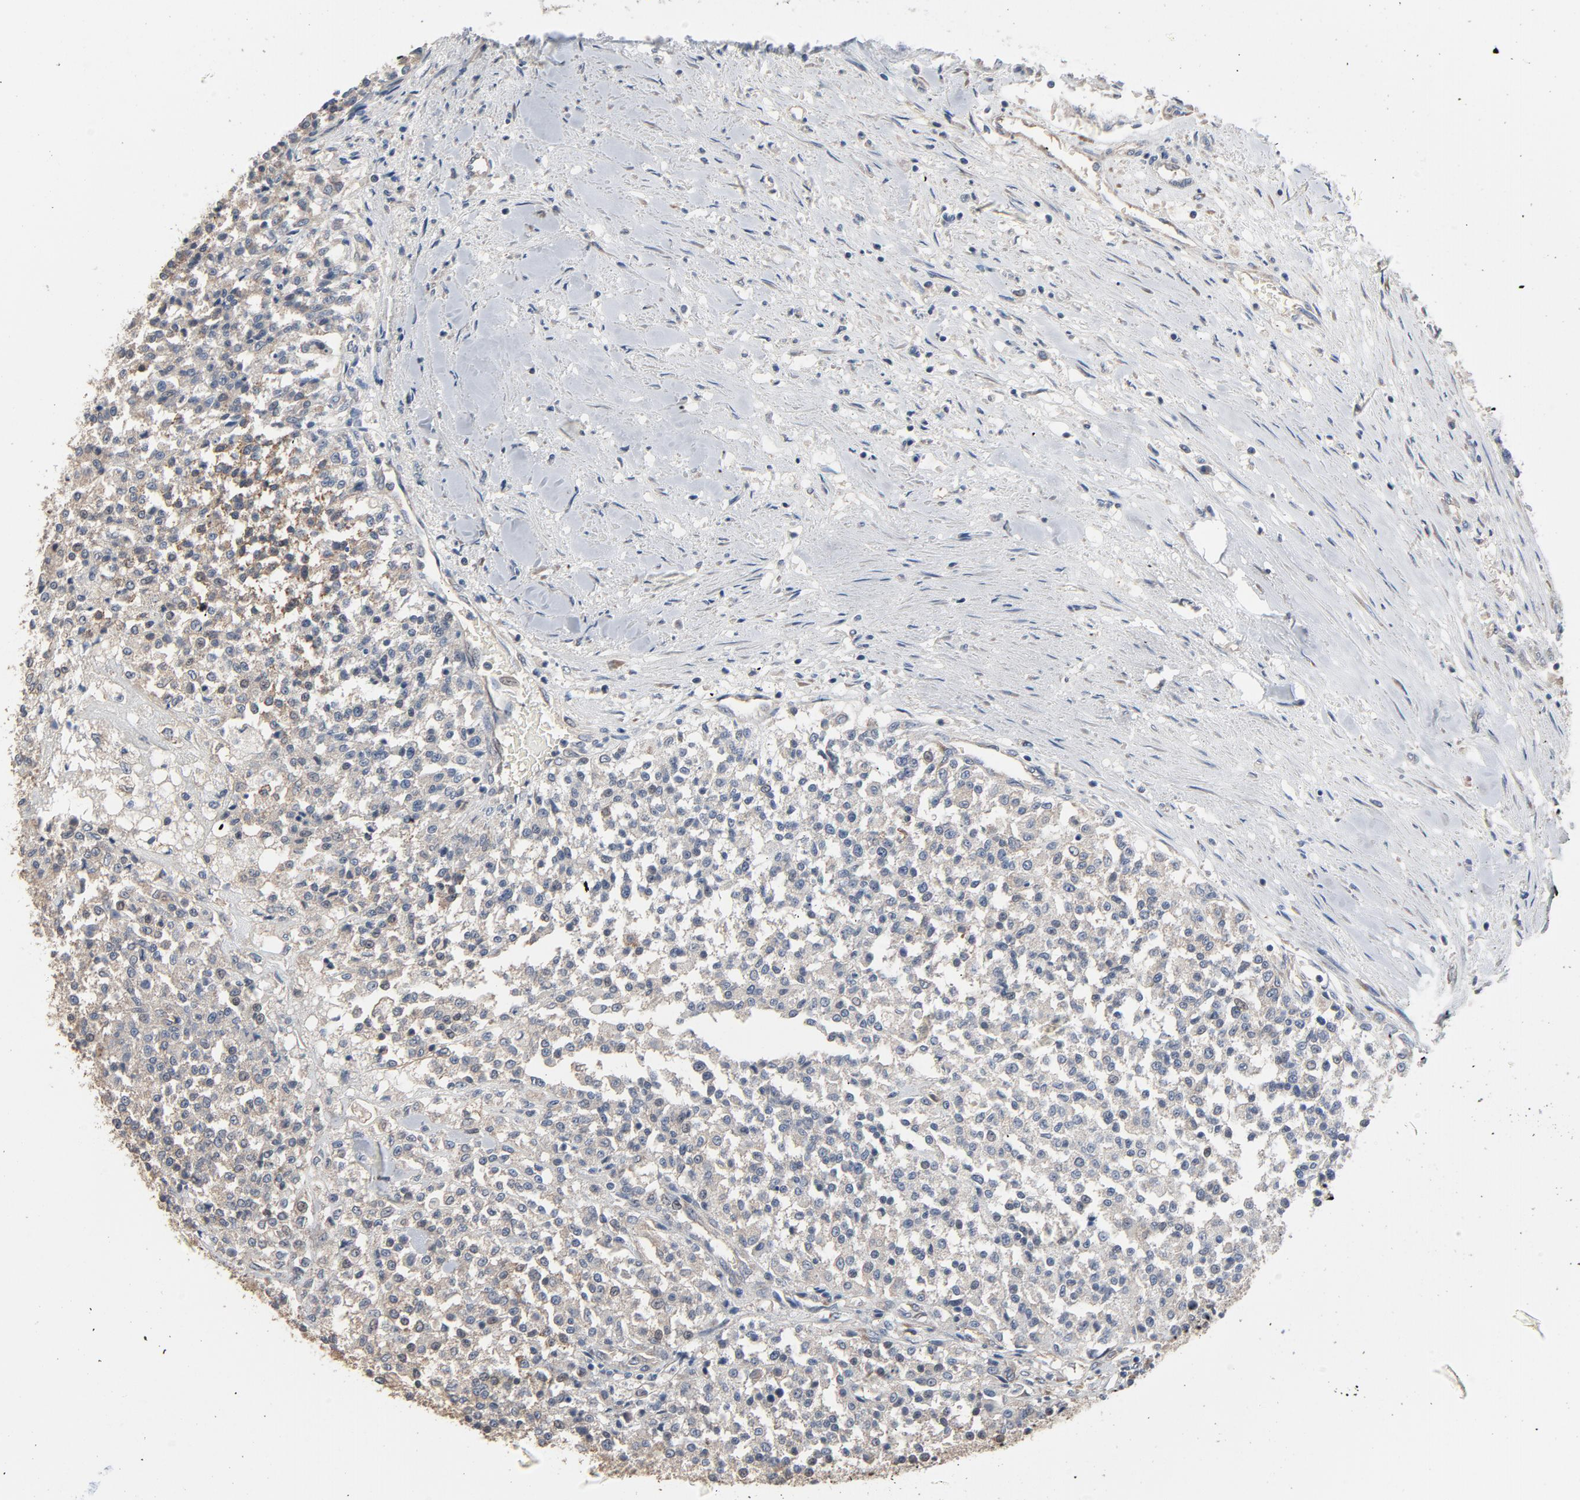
{"staining": {"intensity": "negative", "quantity": "none", "location": "none"}, "tissue": "testis cancer", "cell_type": "Tumor cells", "image_type": "cancer", "snomed": [{"axis": "morphology", "description": "Seminoma, NOS"}, {"axis": "topography", "description": "Testis"}], "caption": "Tumor cells are negative for protein expression in human testis cancer.", "gene": "SOX6", "patient": {"sex": "male", "age": 59}}